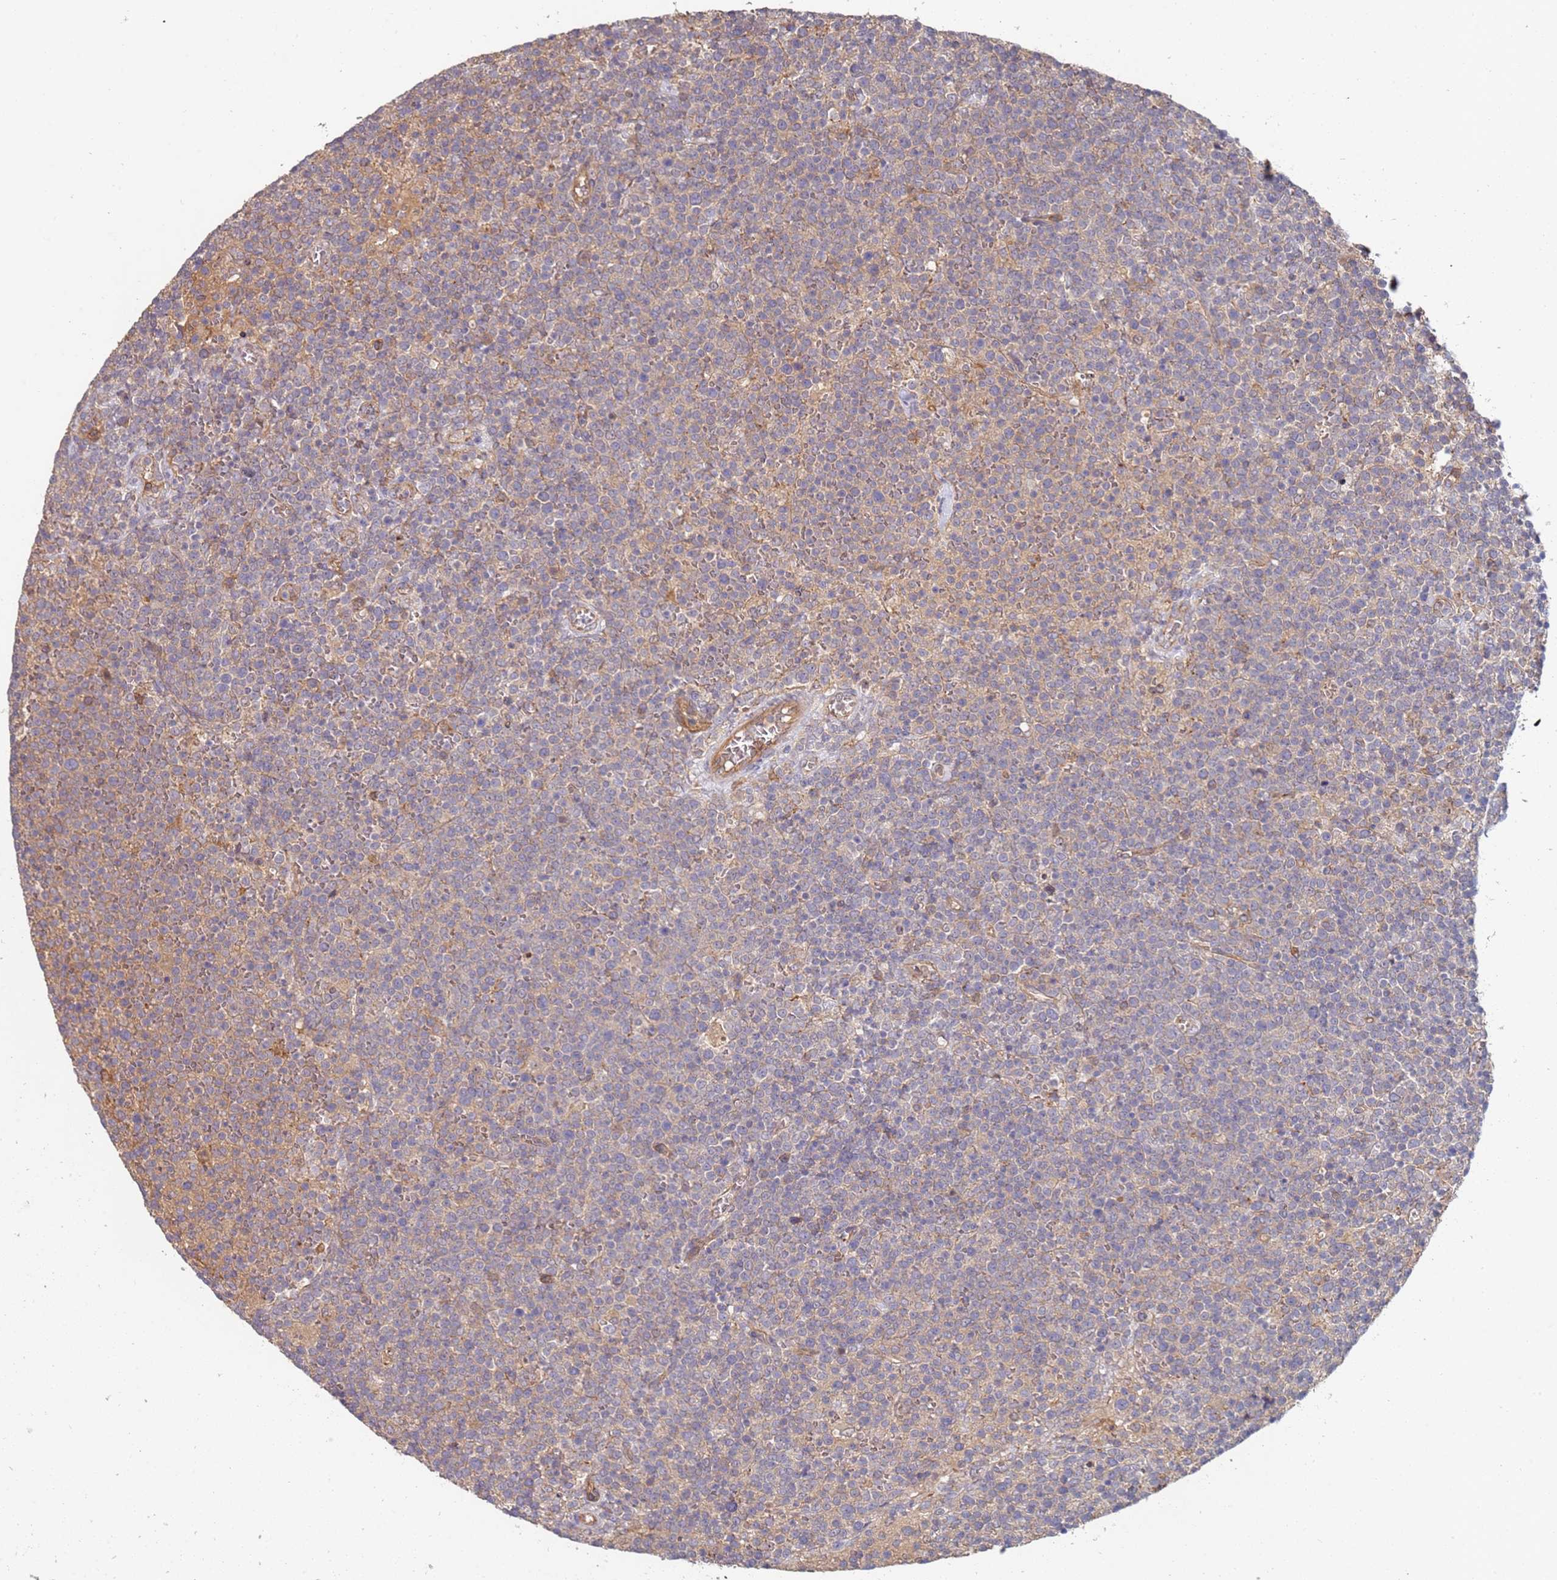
{"staining": {"intensity": "moderate", "quantity": "<25%", "location": "cytoplasmic/membranous"}, "tissue": "lymphoma", "cell_type": "Tumor cells", "image_type": "cancer", "snomed": [{"axis": "morphology", "description": "Malignant lymphoma, non-Hodgkin's type, High grade"}, {"axis": "topography", "description": "Lymph node"}], "caption": "This micrograph reveals immunohistochemistry (IHC) staining of lymphoma, with low moderate cytoplasmic/membranous positivity in about <25% of tumor cells.", "gene": "ABCB6", "patient": {"sex": "male", "age": 61}}